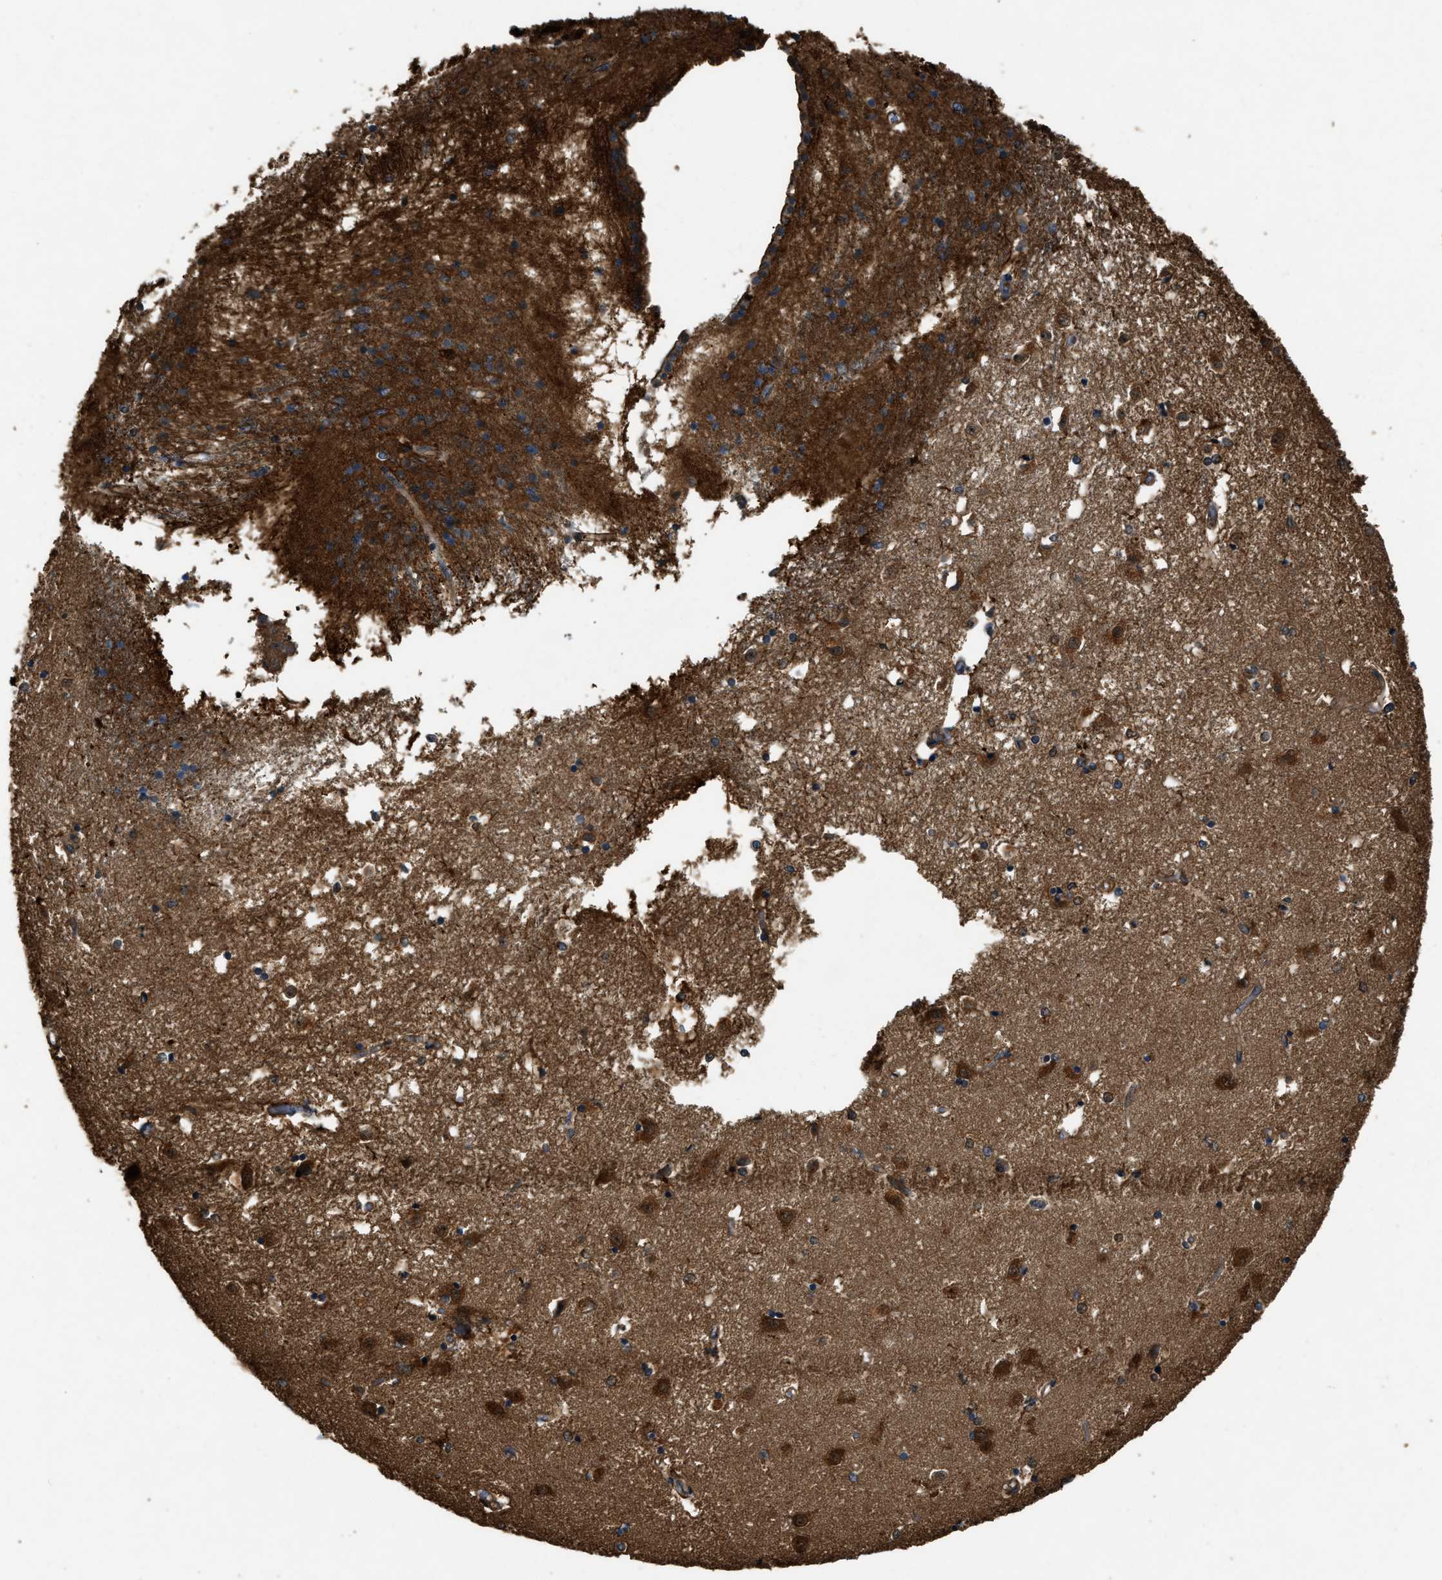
{"staining": {"intensity": "moderate", "quantity": "25%-75%", "location": "cytoplasmic/membranous"}, "tissue": "caudate", "cell_type": "Glial cells", "image_type": "normal", "snomed": [{"axis": "morphology", "description": "Normal tissue, NOS"}, {"axis": "topography", "description": "Lateral ventricle wall"}], "caption": "This histopathology image demonstrates IHC staining of normal caudate, with medium moderate cytoplasmic/membranous positivity in about 25%-75% of glial cells.", "gene": "YARS1", "patient": {"sex": "male", "age": 45}}